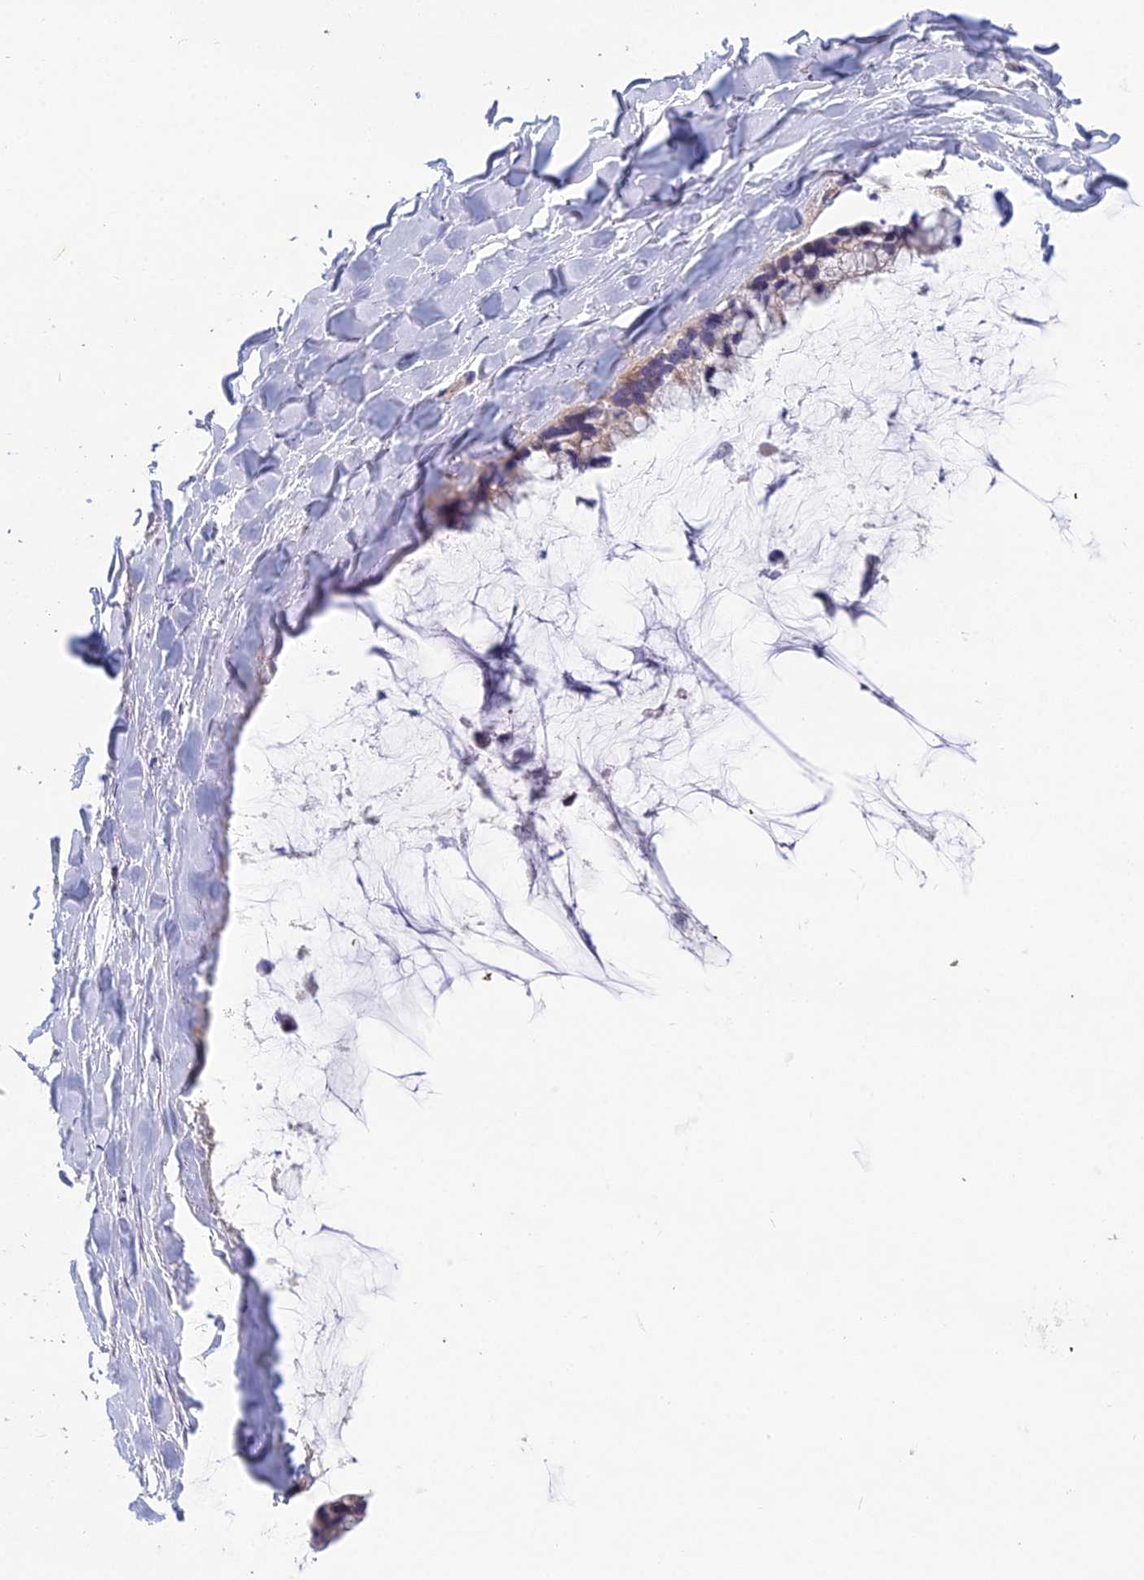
{"staining": {"intensity": "weak", "quantity": "<25%", "location": "cytoplasmic/membranous"}, "tissue": "ovarian cancer", "cell_type": "Tumor cells", "image_type": "cancer", "snomed": [{"axis": "morphology", "description": "Cystadenocarcinoma, mucinous, NOS"}, {"axis": "topography", "description": "Ovary"}], "caption": "Tumor cells are negative for protein expression in human mucinous cystadenocarcinoma (ovarian). (Immunohistochemistry, brightfield microscopy, high magnification).", "gene": "CEACAM16", "patient": {"sex": "female", "age": 39}}